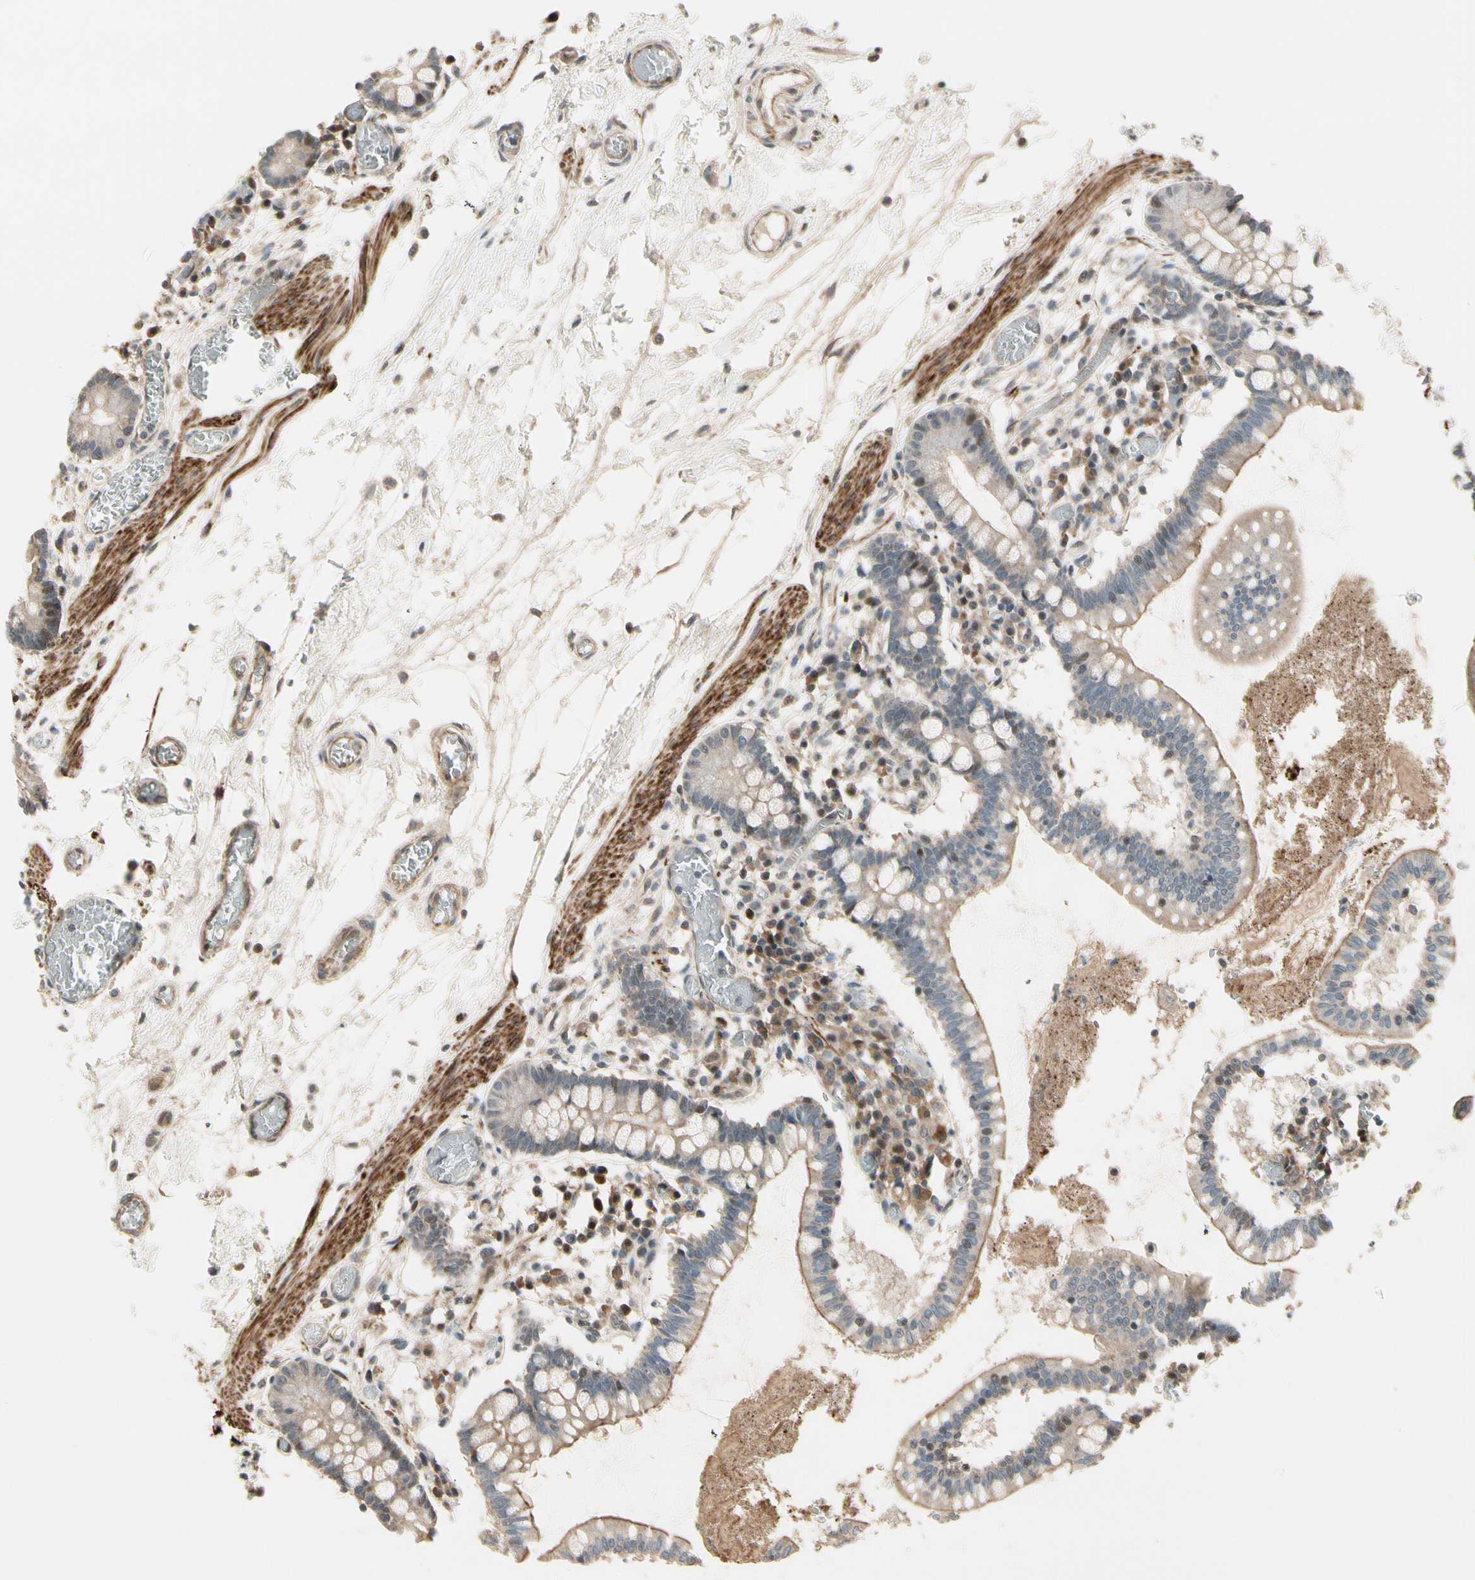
{"staining": {"intensity": "moderate", "quantity": ">75%", "location": "cytoplasmic/membranous"}, "tissue": "small intestine", "cell_type": "Glandular cells", "image_type": "normal", "snomed": [{"axis": "morphology", "description": "Normal tissue, NOS"}, {"axis": "topography", "description": "Small intestine"}], "caption": "High-power microscopy captured an immunohistochemistry (IHC) photomicrograph of benign small intestine, revealing moderate cytoplasmic/membranous expression in about >75% of glandular cells. (Stains: DAB in brown, nuclei in blue, Microscopy: brightfield microscopy at high magnification).", "gene": "SVBP", "patient": {"sex": "female", "age": 61}}